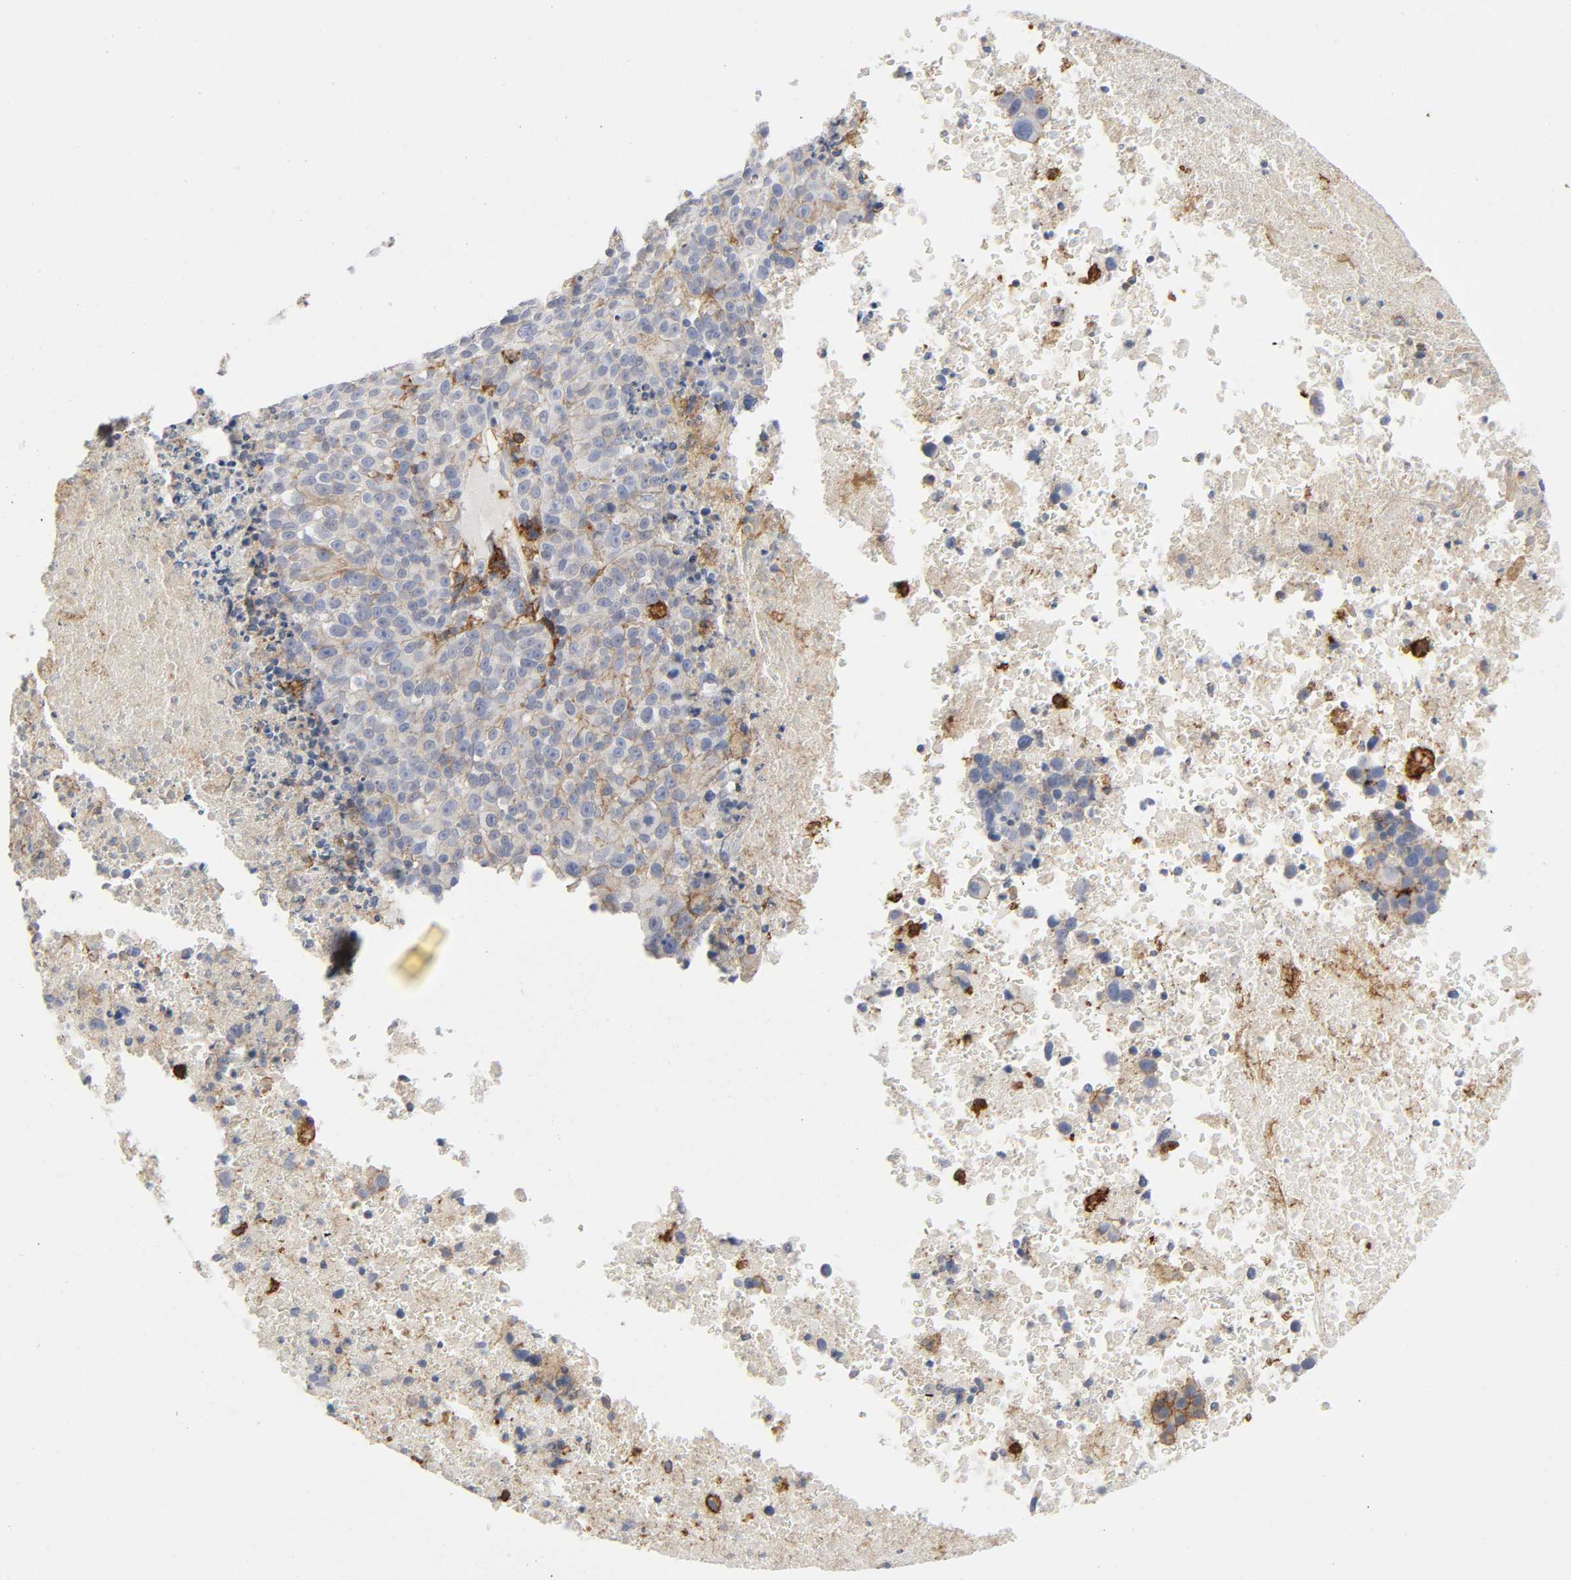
{"staining": {"intensity": "negative", "quantity": "none", "location": "none"}, "tissue": "melanoma", "cell_type": "Tumor cells", "image_type": "cancer", "snomed": [{"axis": "morphology", "description": "Malignant melanoma, Metastatic site"}, {"axis": "topography", "description": "Cerebral cortex"}], "caption": "Immunohistochemistry of malignant melanoma (metastatic site) exhibits no expression in tumor cells. (IHC, brightfield microscopy, high magnification).", "gene": "LYN", "patient": {"sex": "female", "age": 52}}